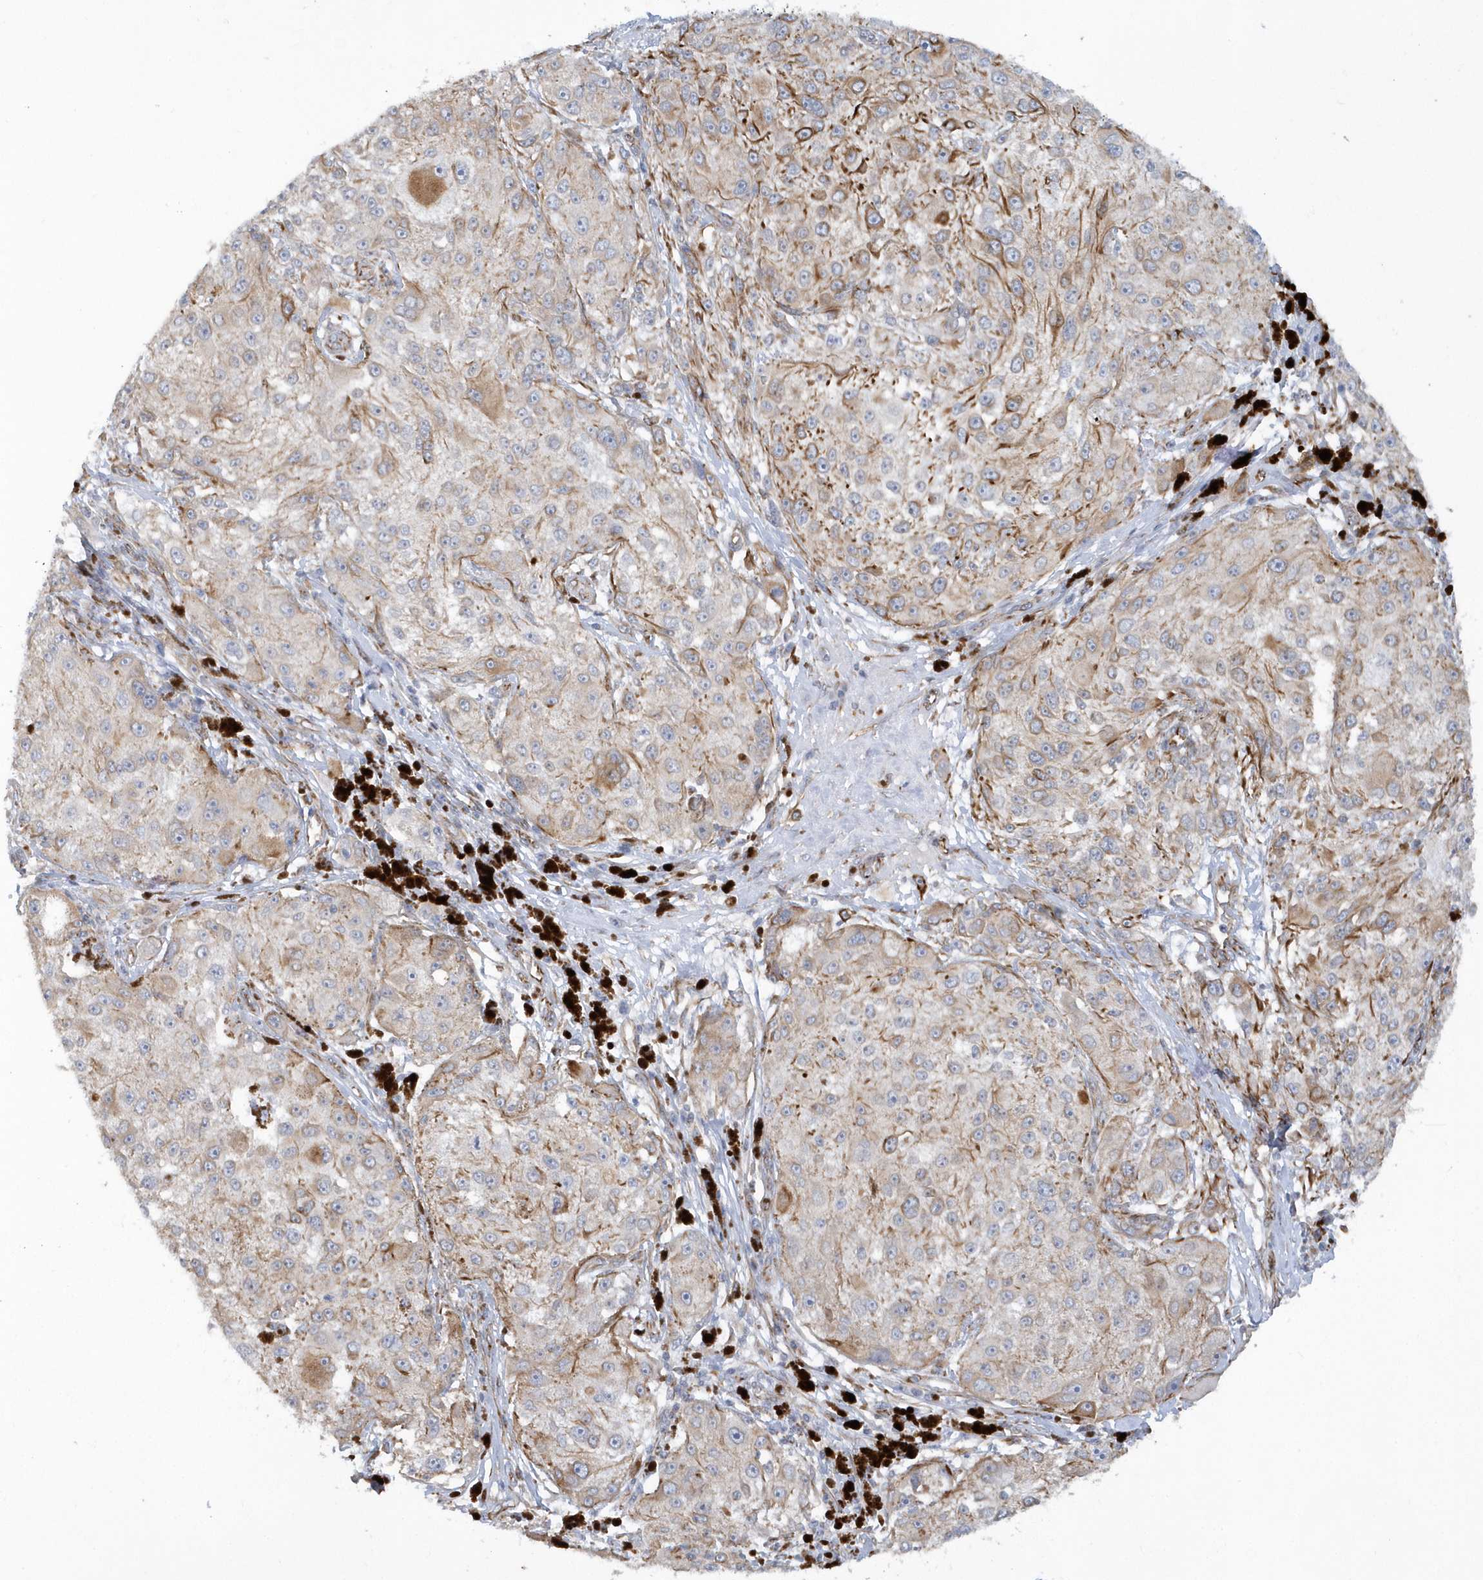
{"staining": {"intensity": "moderate", "quantity": "<25%", "location": "cytoplasmic/membranous"}, "tissue": "melanoma", "cell_type": "Tumor cells", "image_type": "cancer", "snomed": [{"axis": "morphology", "description": "Necrosis, NOS"}, {"axis": "morphology", "description": "Malignant melanoma, NOS"}, {"axis": "topography", "description": "Skin"}], "caption": "DAB (3,3'-diaminobenzidine) immunohistochemical staining of melanoma shows moderate cytoplasmic/membranous protein positivity in approximately <25% of tumor cells. (DAB IHC, brown staining for protein, blue staining for nuclei).", "gene": "RAB17", "patient": {"sex": "female", "age": 87}}